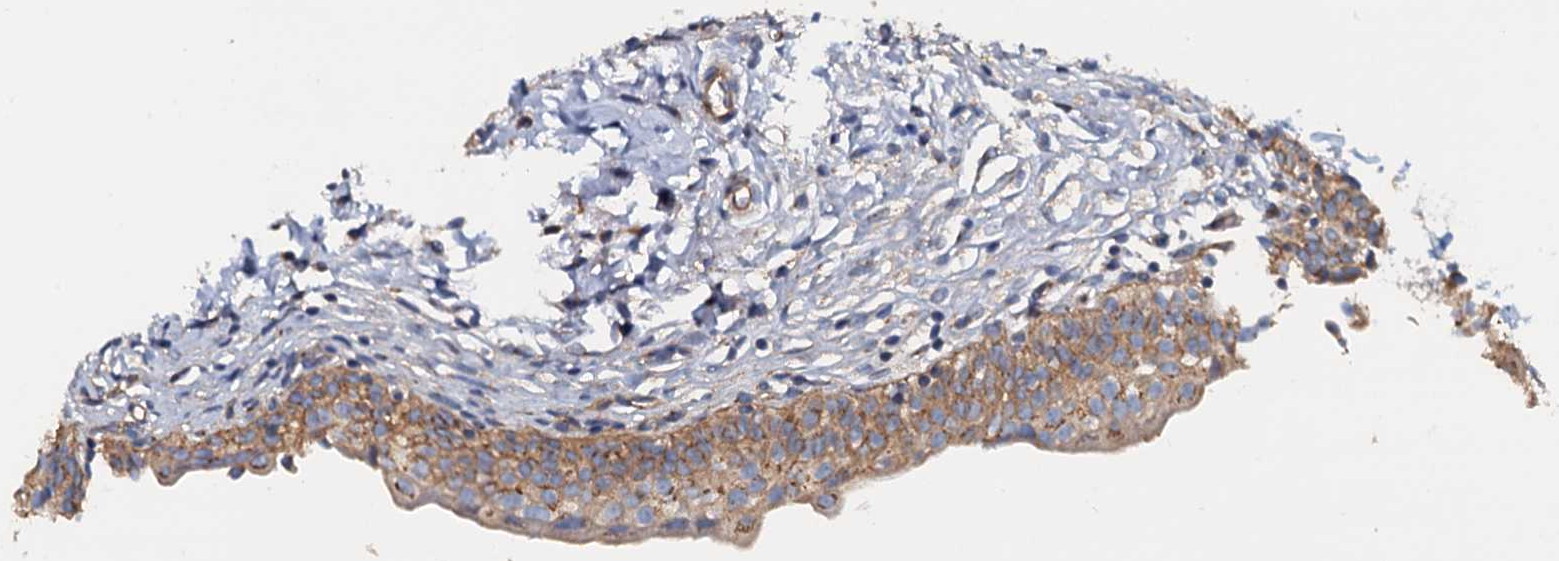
{"staining": {"intensity": "moderate", "quantity": ">75%", "location": "cytoplasmic/membranous"}, "tissue": "urinary bladder", "cell_type": "Urothelial cells", "image_type": "normal", "snomed": [{"axis": "morphology", "description": "Normal tissue, NOS"}, {"axis": "topography", "description": "Urinary bladder"}], "caption": "Urinary bladder stained for a protein demonstrates moderate cytoplasmic/membranous positivity in urothelial cells. (IHC, brightfield microscopy, high magnification).", "gene": "NGRN", "patient": {"sex": "male", "age": 55}}